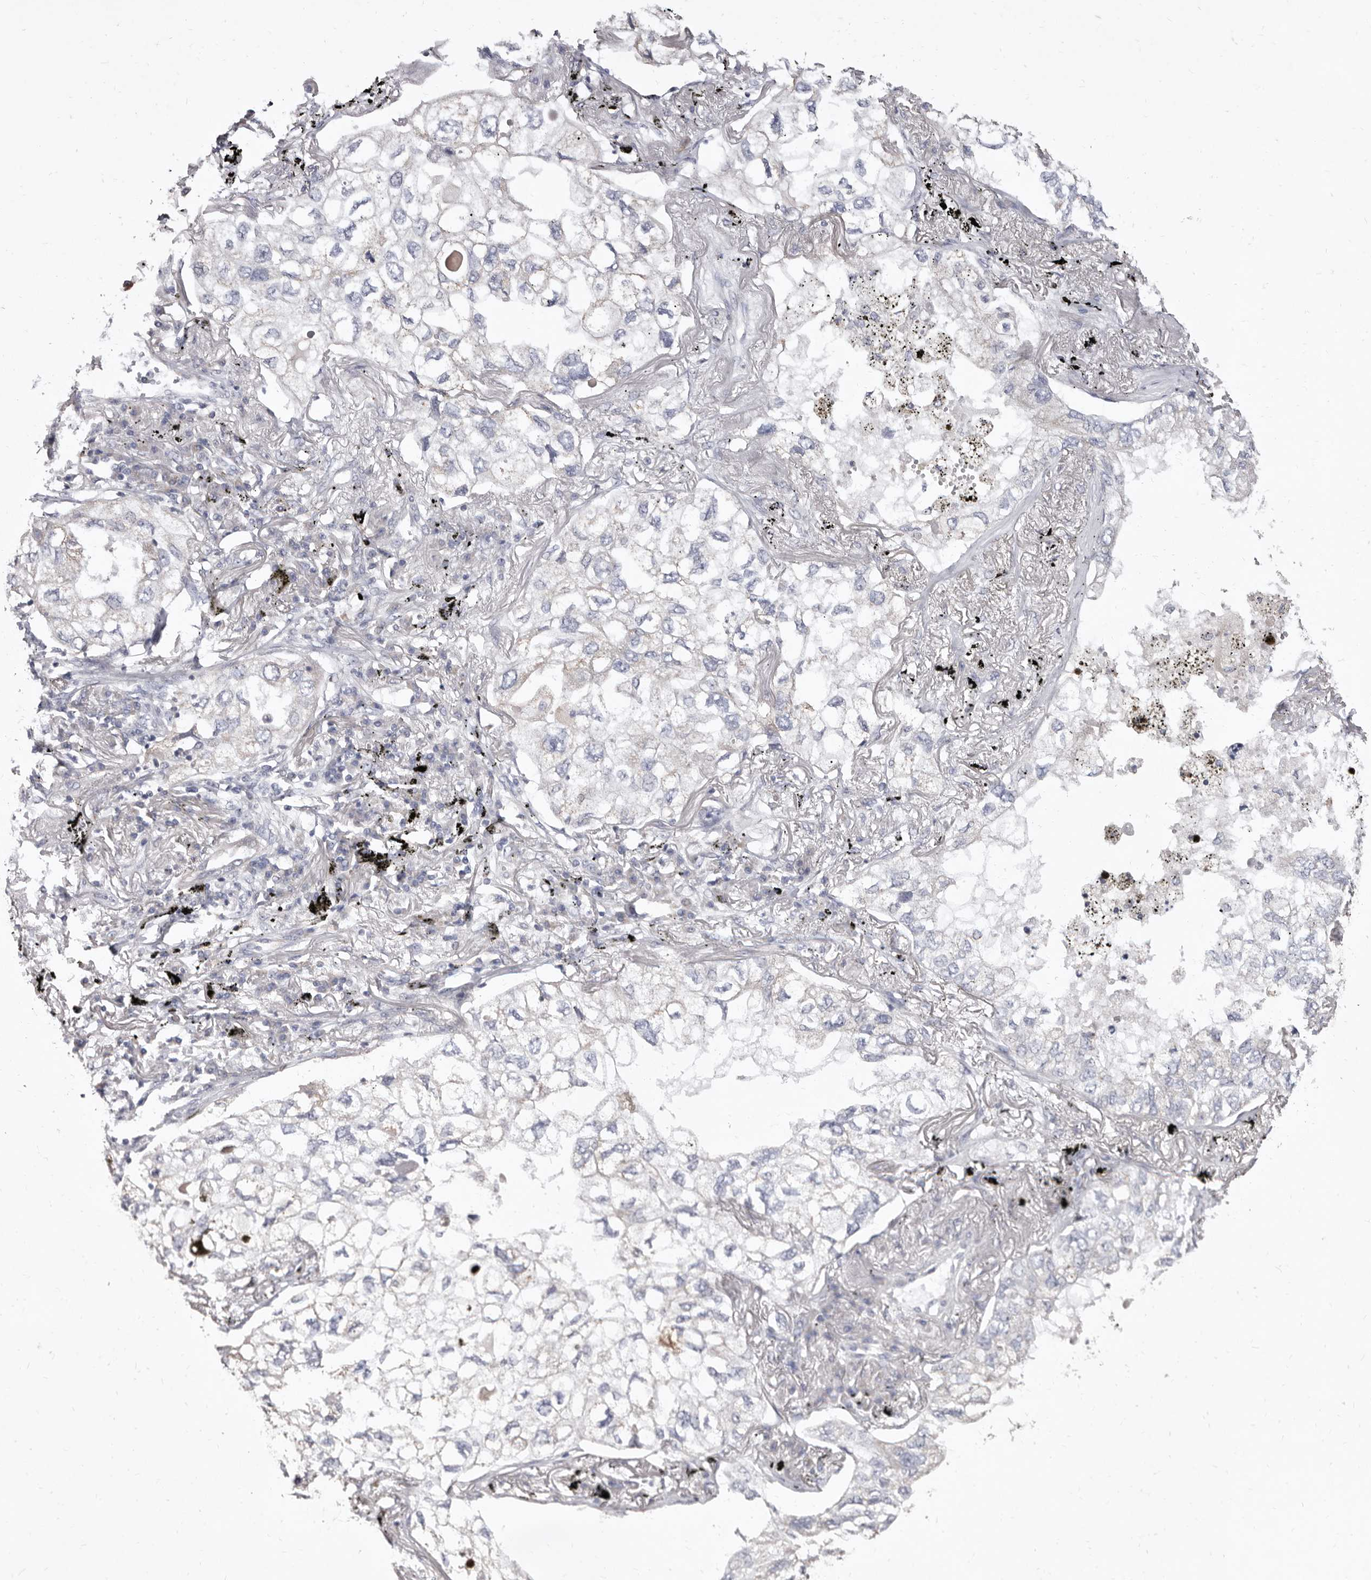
{"staining": {"intensity": "negative", "quantity": "none", "location": "none"}, "tissue": "lung cancer", "cell_type": "Tumor cells", "image_type": "cancer", "snomed": [{"axis": "morphology", "description": "Adenocarcinoma, NOS"}, {"axis": "topography", "description": "Lung"}], "caption": "Tumor cells show no significant expression in adenocarcinoma (lung).", "gene": "CYP2E1", "patient": {"sex": "male", "age": 65}}